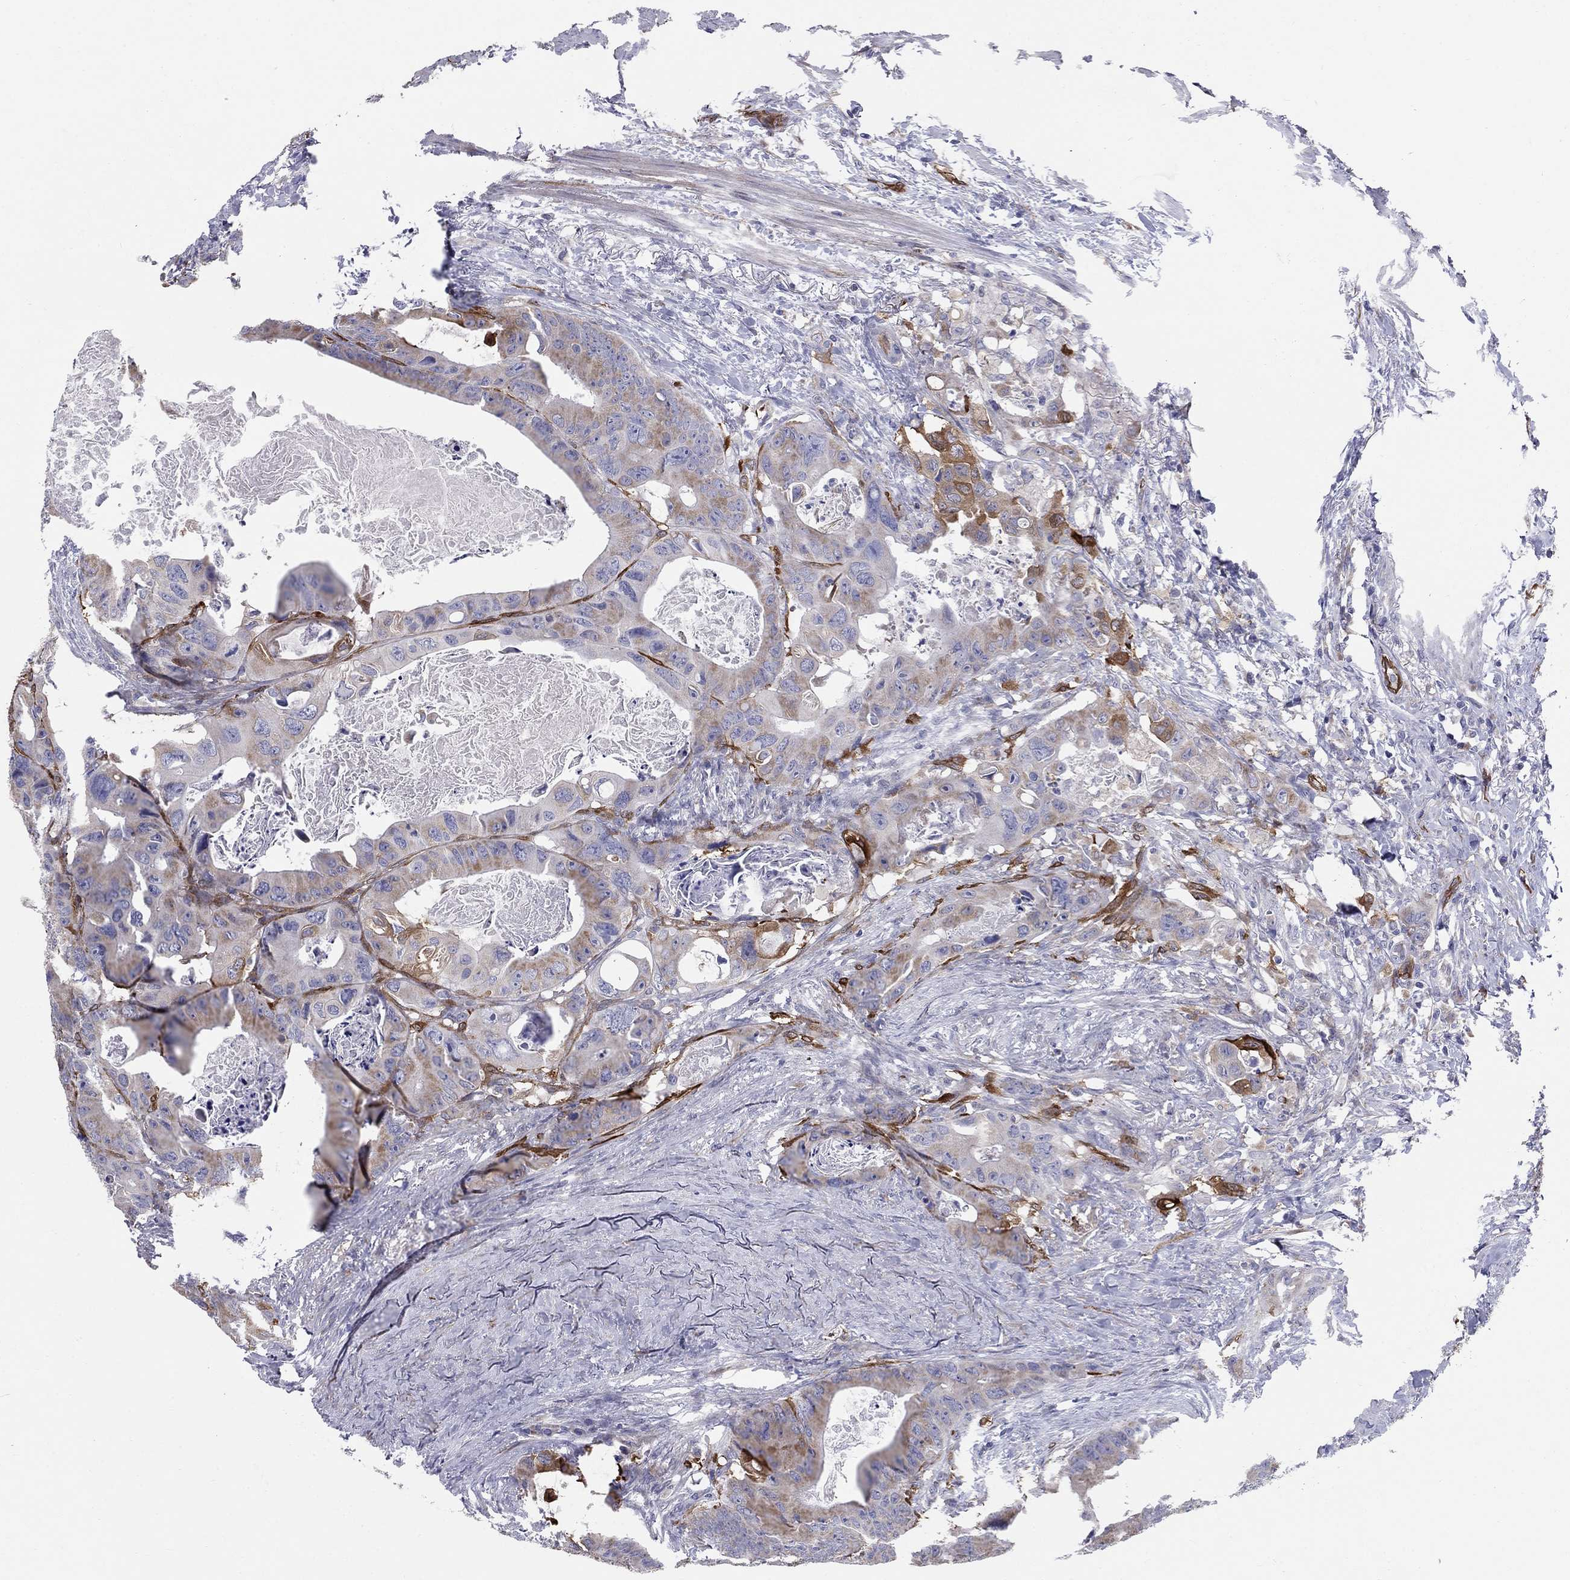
{"staining": {"intensity": "moderate", "quantity": "<25%", "location": "cytoplasmic/membranous"}, "tissue": "colorectal cancer", "cell_type": "Tumor cells", "image_type": "cancer", "snomed": [{"axis": "morphology", "description": "Adenocarcinoma, NOS"}, {"axis": "topography", "description": "Rectum"}], "caption": "About <25% of tumor cells in colorectal adenocarcinoma show moderate cytoplasmic/membranous protein staining as visualized by brown immunohistochemical staining.", "gene": "EMP2", "patient": {"sex": "male", "age": 64}}